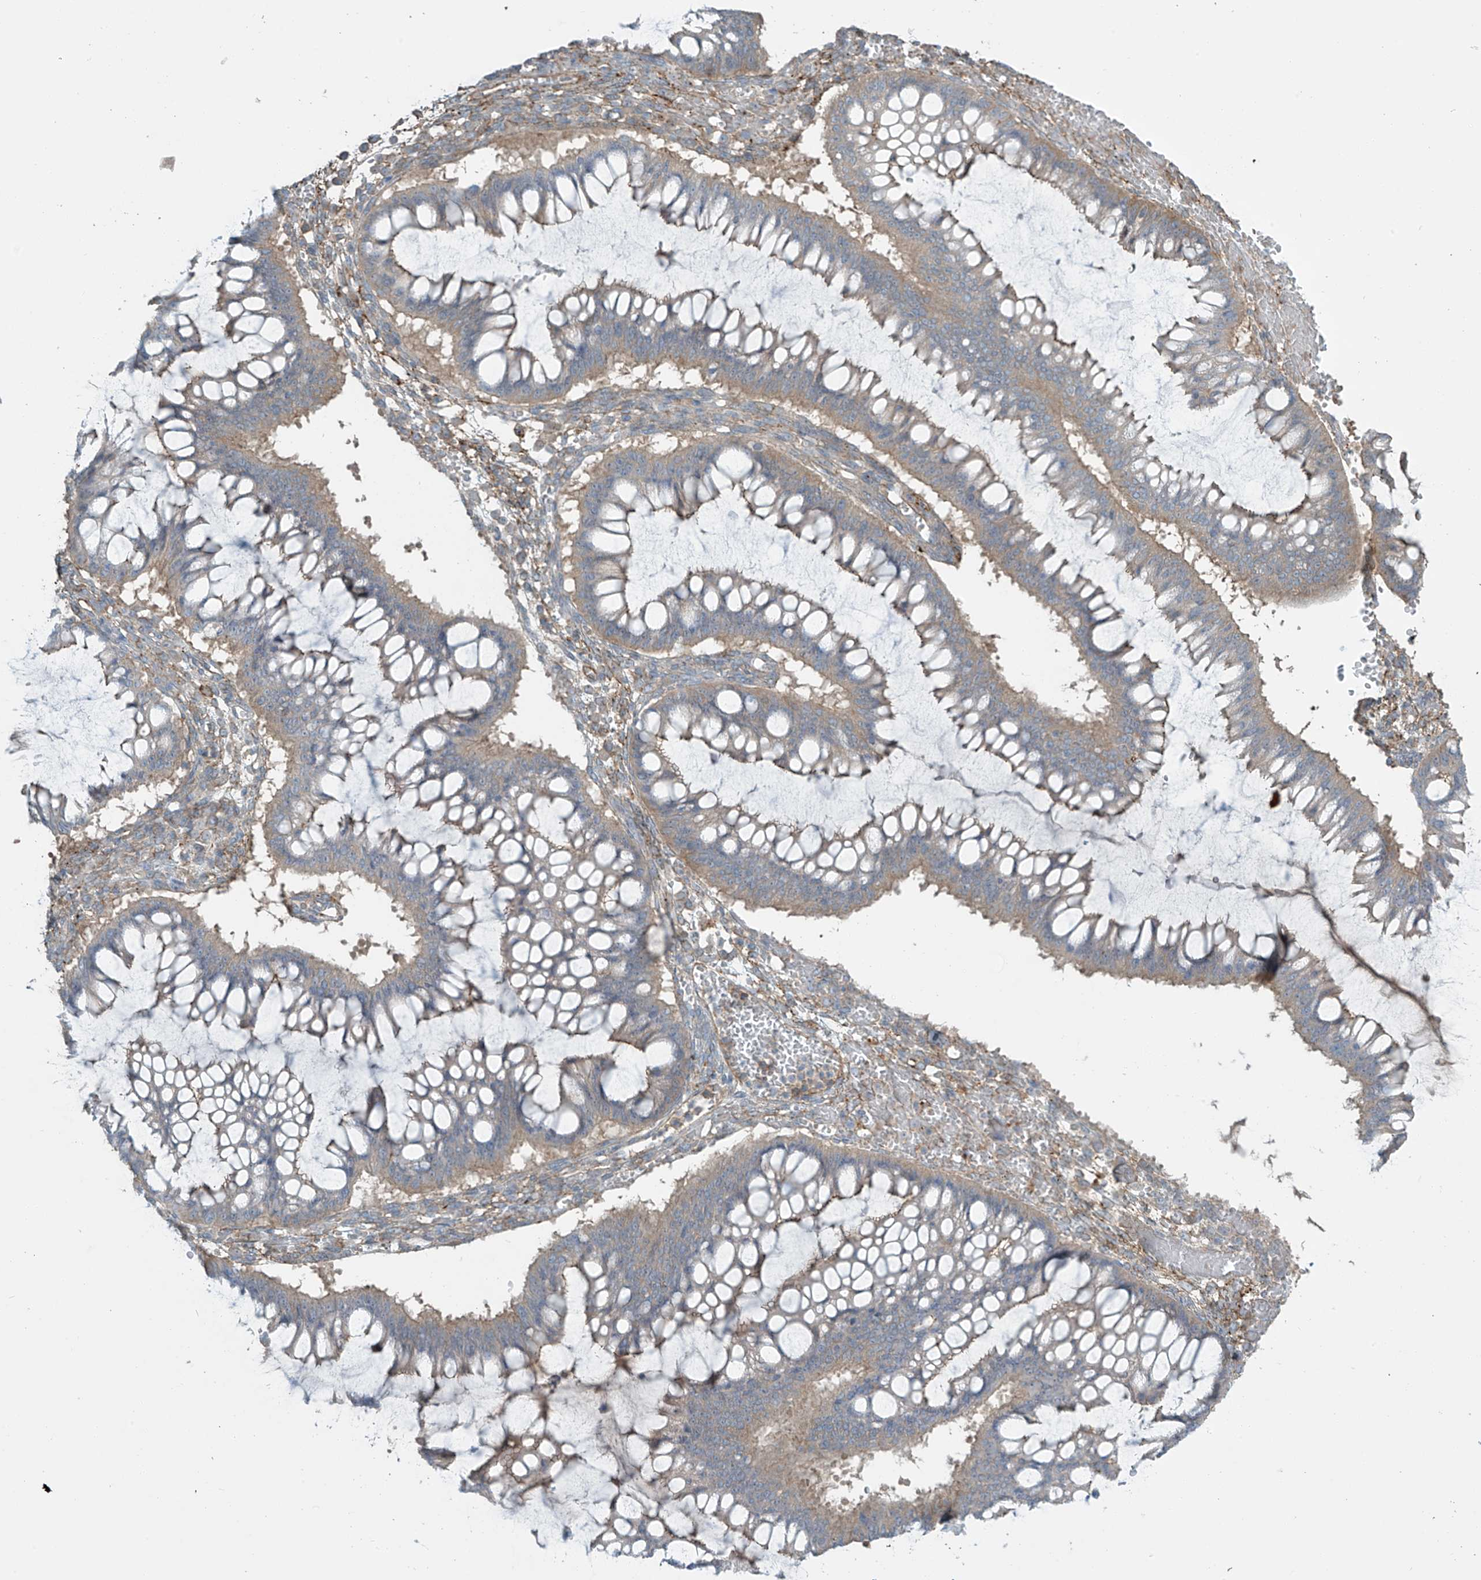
{"staining": {"intensity": "weak", "quantity": "25%-75%", "location": "cytoplasmic/membranous"}, "tissue": "ovarian cancer", "cell_type": "Tumor cells", "image_type": "cancer", "snomed": [{"axis": "morphology", "description": "Cystadenocarcinoma, mucinous, NOS"}, {"axis": "topography", "description": "Ovary"}], "caption": "A brown stain shows weak cytoplasmic/membranous staining of a protein in ovarian mucinous cystadenocarcinoma tumor cells. The protein is shown in brown color, while the nuclei are stained blue.", "gene": "SLC9A2", "patient": {"sex": "female", "age": 73}}